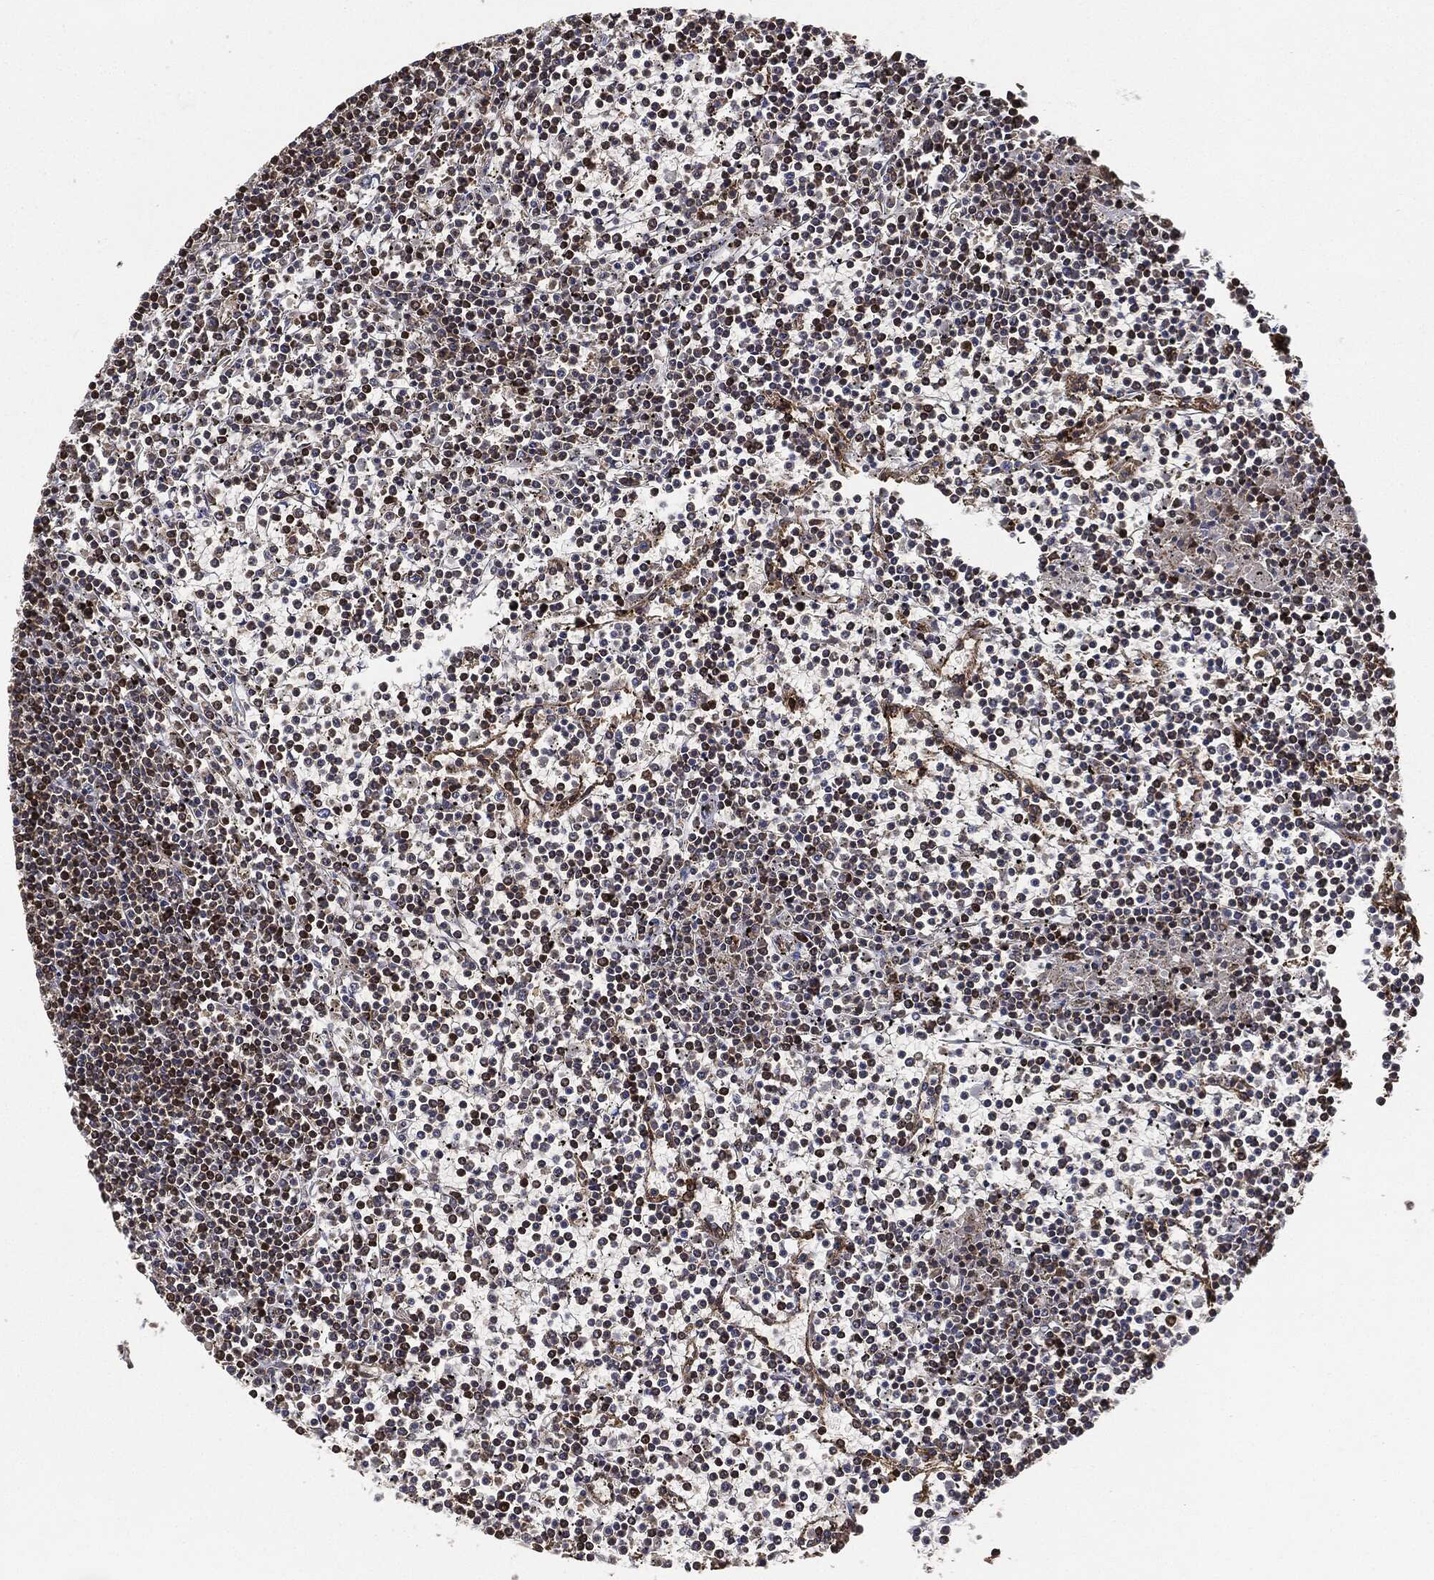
{"staining": {"intensity": "strong", "quantity": "25%-75%", "location": "nuclear"}, "tissue": "lymphoma", "cell_type": "Tumor cells", "image_type": "cancer", "snomed": [{"axis": "morphology", "description": "Malignant lymphoma, non-Hodgkin's type, Low grade"}, {"axis": "topography", "description": "Spleen"}], "caption": "This micrograph reveals immunohistochemistry staining of malignant lymphoma, non-Hodgkin's type (low-grade), with high strong nuclear staining in approximately 25%-75% of tumor cells.", "gene": "MAP3K3", "patient": {"sex": "female", "age": 19}}